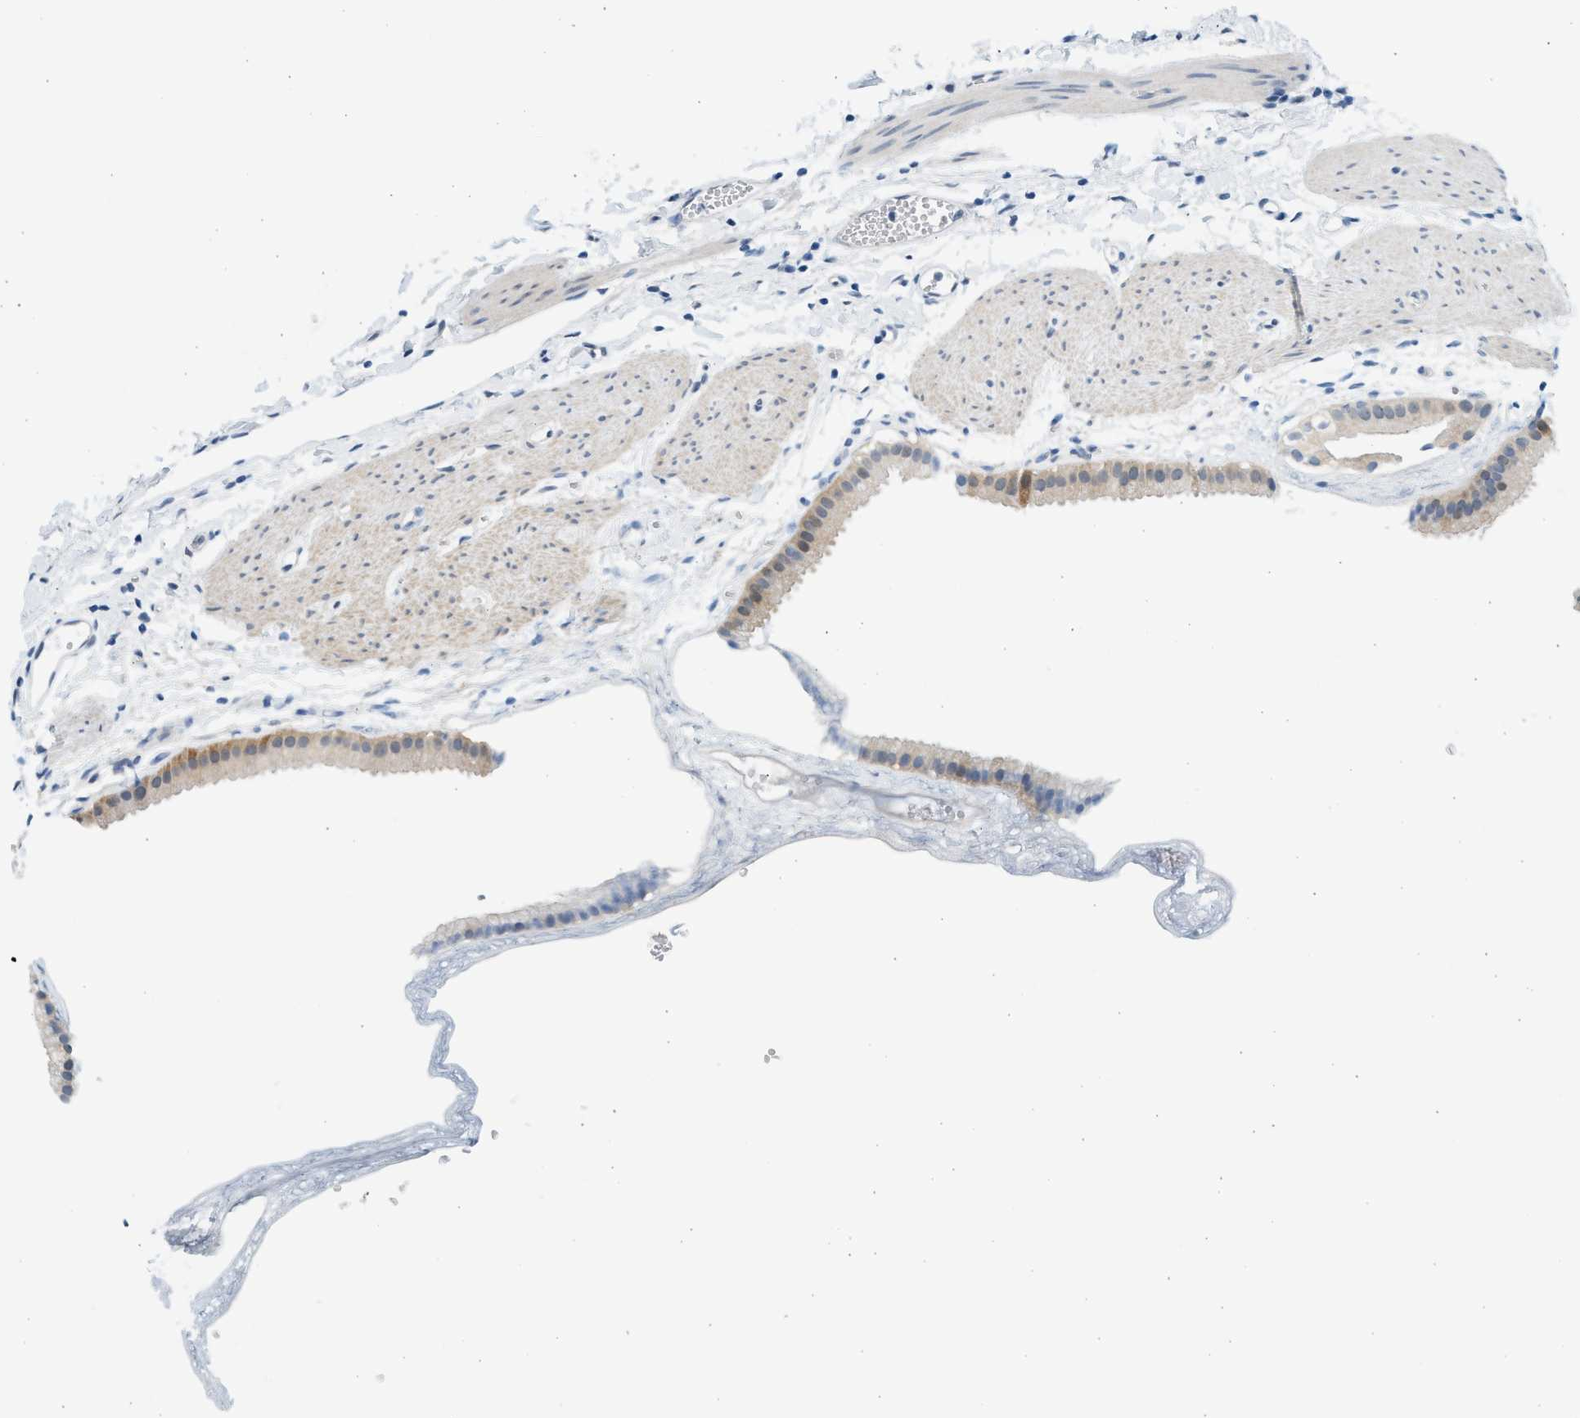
{"staining": {"intensity": "moderate", "quantity": "25%-75%", "location": "cytoplasmic/membranous"}, "tissue": "gallbladder", "cell_type": "Glandular cells", "image_type": "normal", "snomed": [{"axis": "morphology", "description": "Normal tissue, NOS"}, {"axis": "topography", "description": "Gallbladder"}], "caption": "Moderate cytoplasmic/membranous staining for a protein is appreciated in approximately 25%-75% of glandular cells of unremarkable gallbladder using immunohistochemistry.", "gene": "HIPK1", "patient": {"sex": "female", "age": 64}}